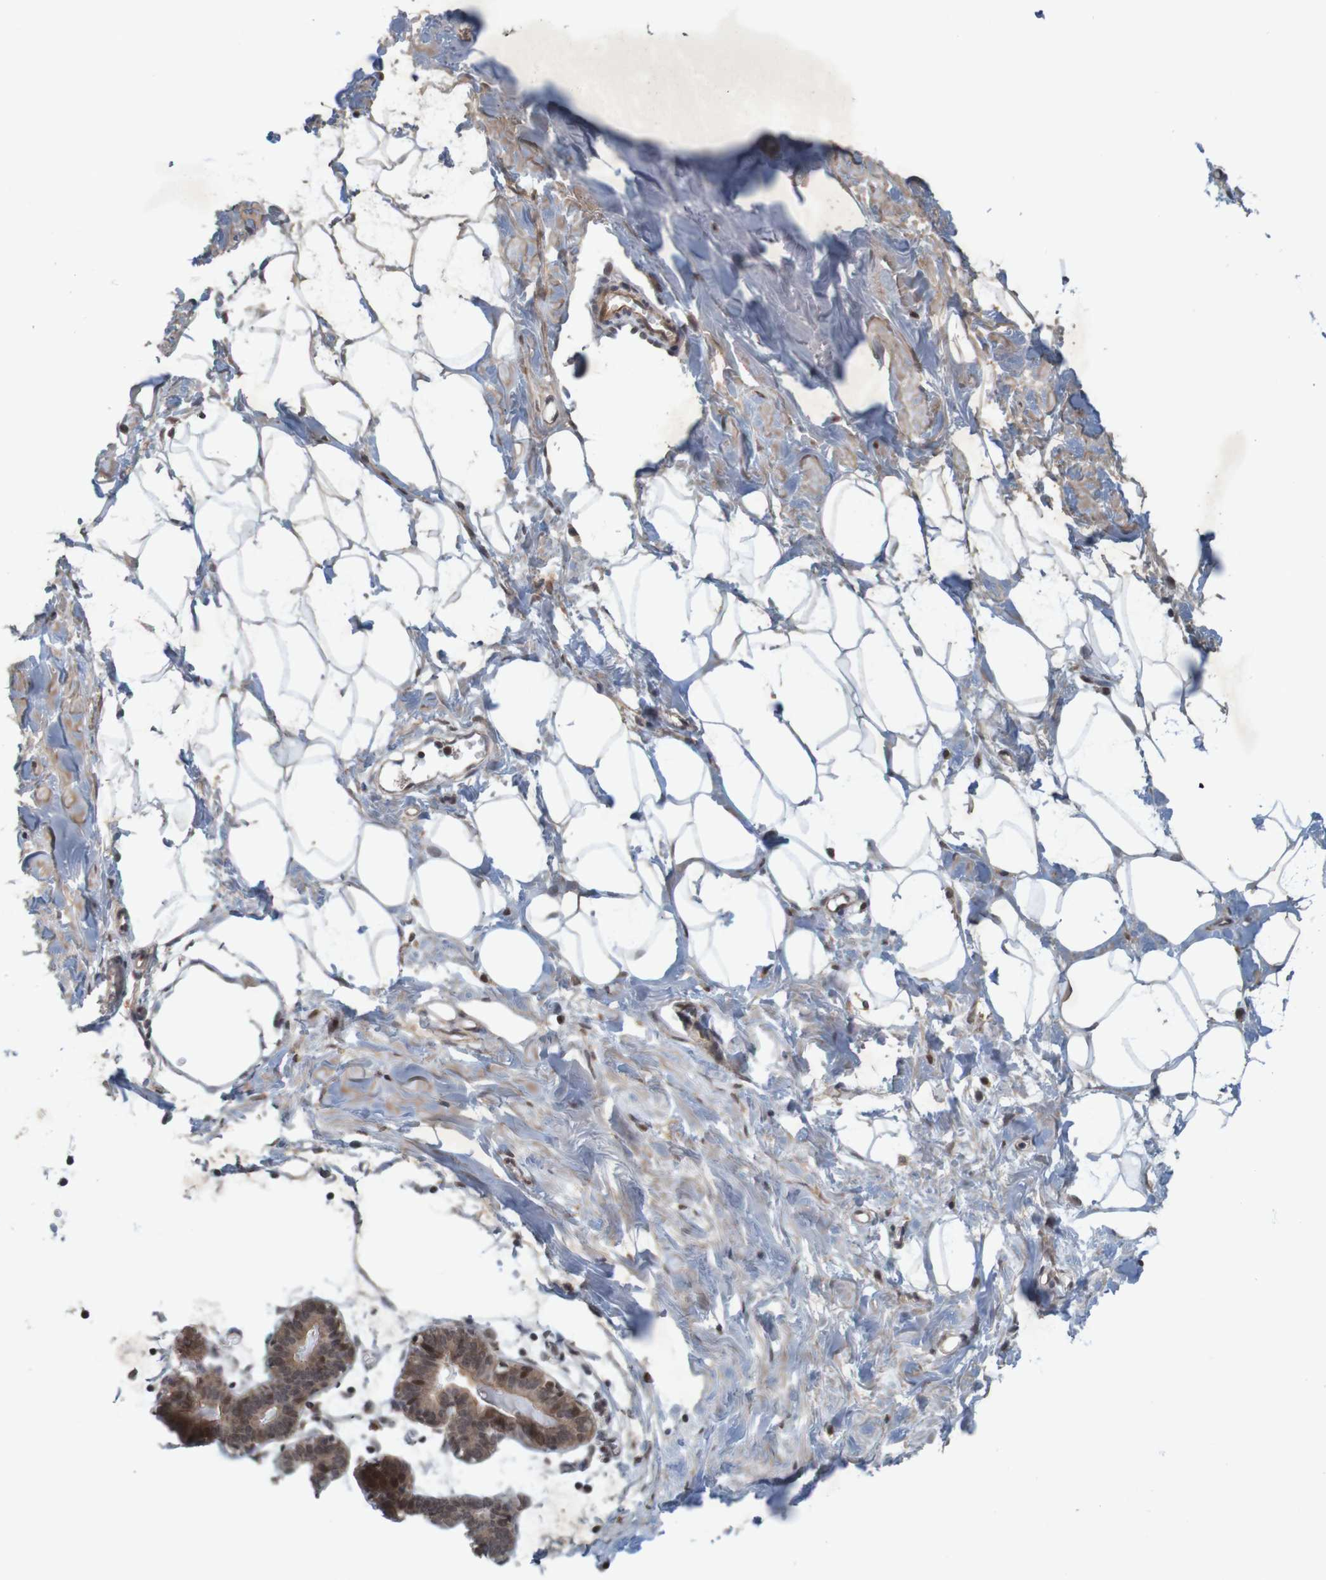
{"staining": {"intensity": "weak", "quantity": "25%-75%", "location": "cytoplasmic/membranous"}, "tissue": "breast", "cell_type": "Adipocytes", "image_type": "normal", "snomed": [{"axis": "morphology", "description": "Normal tissue, NOS"}, {"axis": "topography", "description": "Breast"}], "caption": "Weak cytoplasmic/membranous positivity is identified in about 25%-75% of adipocytes in benign breast. The protein of interest is shown in brown color, while the nuclei are stained blue.", "gene": "ARHGEF11", "patient": {"sex": "female", "age": 27}}